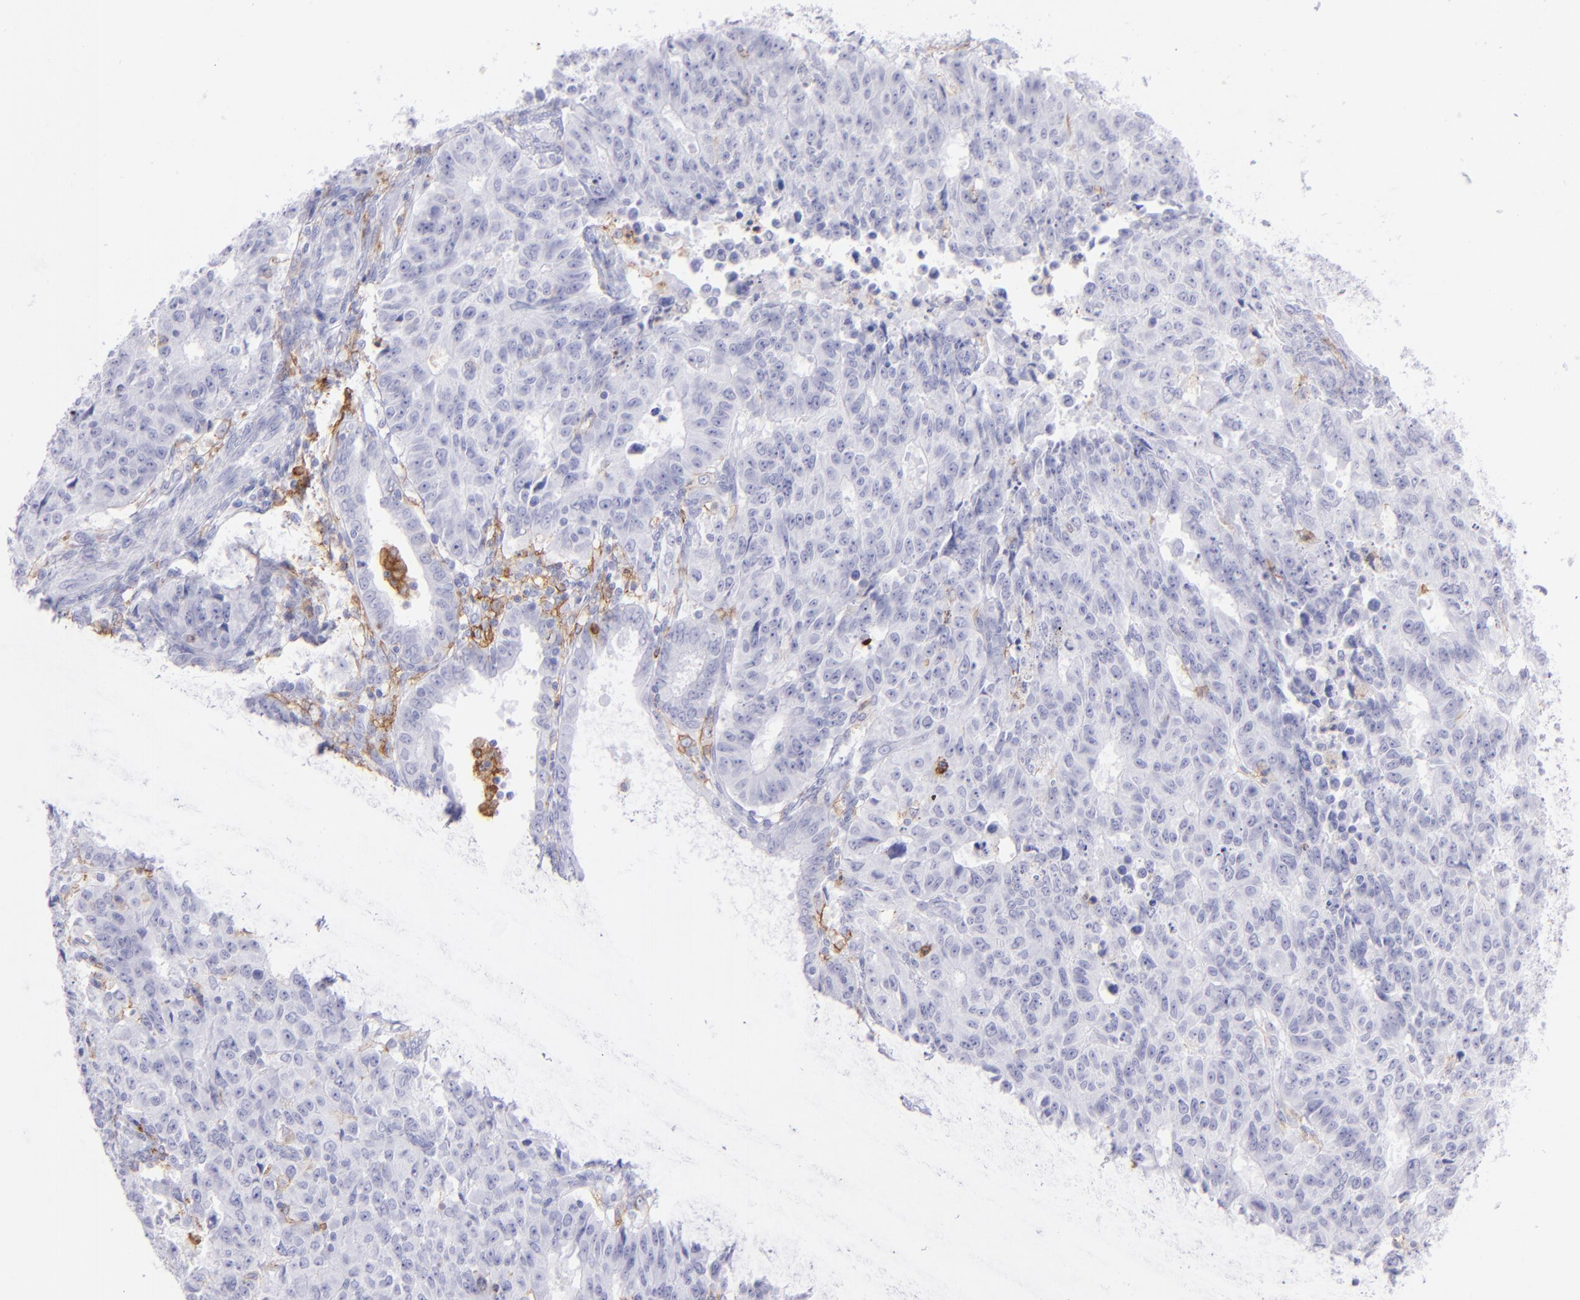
{"staining": {"intensity": "negative", "quantity": "none", "location": "none"}, "tissue": "endometrial cancer", "cell_type": "Tumor cells", "image_type": "cancer", "snomed": [{"axis": "morphology", "description": "Adenocarcinoma, NOS"}, {"axis": "topography", "description": "Endometrium"}], "caption": "This histopathology image is of endometrial cancer stained with immunohistochemistry (IHC) to label a protein in brown with the nuclei are counter-stained blue. There is no expression in tumor cells. The staining is performed using DAB (3,3'-diaminobenzidine) brown chromogen with nuclei counter-stained in using hematoxylin.", "gene": "CD72", "patient": {"sex": "female", "age": 42}}